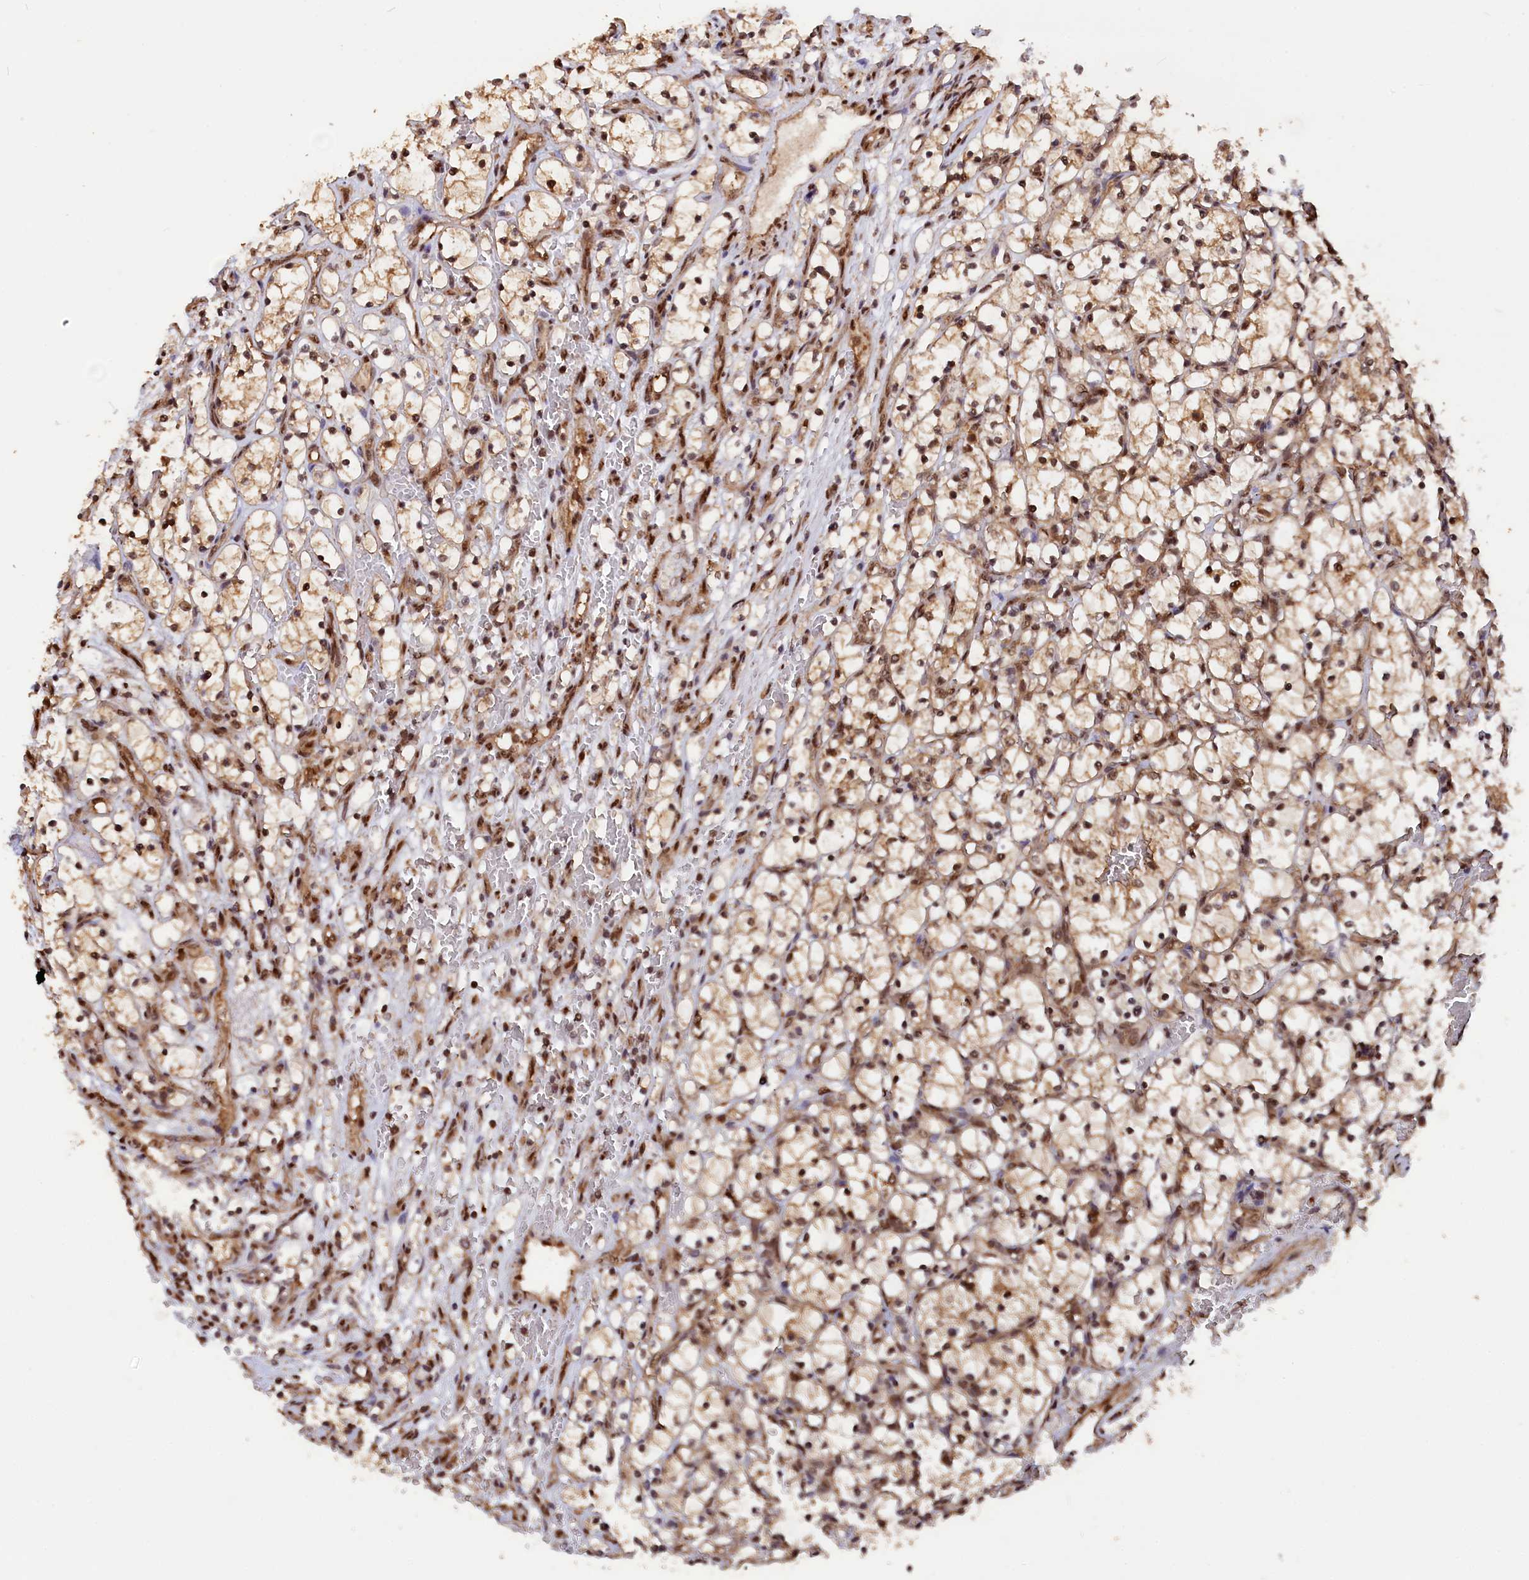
{"staining": {"intensity": "moderate", "quantity": "<25%", "location": "nuclear"}, "tissue": "renal cancer", "cell_type": "Tumor cells", "image_type": "cancer", "snomed": [{"axis": "morphology", "description": "Adenocarcinoma, NOS"}, {"axis": "topography", "description": "Kidney"}], "caption": "Adenocarcinoma (renal) stained with IHC demonstrates moderate nuclear expression in about <25% of tumor cells.", "gene": "ADRM1", "patient": {"sex": "female", "age": 69}}